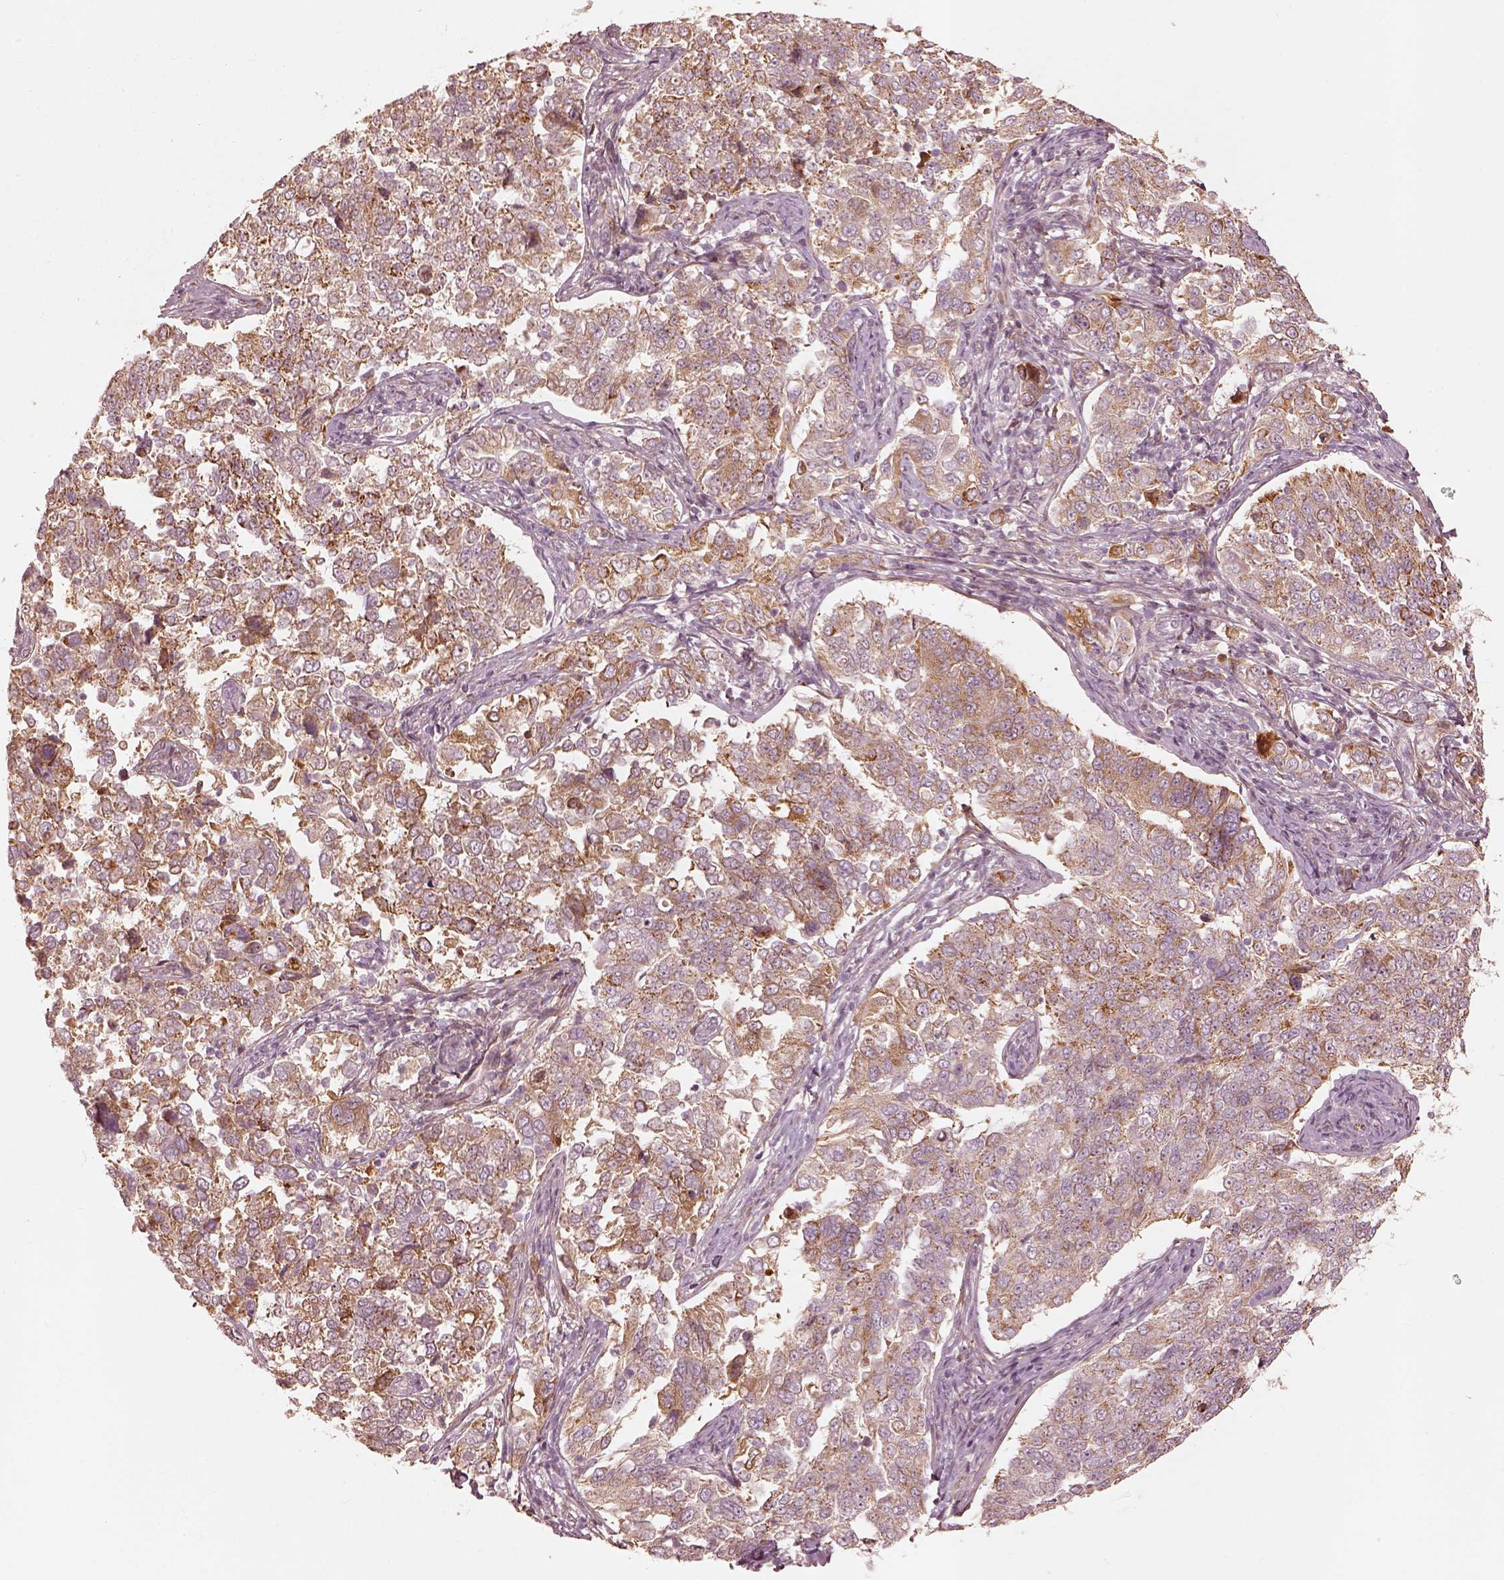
{"staining": {"intensity": "moderate", "quantity": ">75%", "location": "cytoplasmic/membranous"}, "tissue": "endometrial cancer", "cell_type": "Tumor cells", "image_type": "cancer", "snomed": [{"axis": "morphology", "description": "Adenocarcinoma, NOS"}, {"axis": "topography", "description": "Endometrium"}], "caption": "A brown stain shows moderate cytoplasmic/membranous staining of a protein in human endometrial cancer tumor cells. The staining was performed using DAB to visualize the protein expression in brown, while the nuclei were stained in blue with hematoxylin (Magnification: 20x).", "gene": "WLS", "patient": {"sex": "female", "age": 43}}